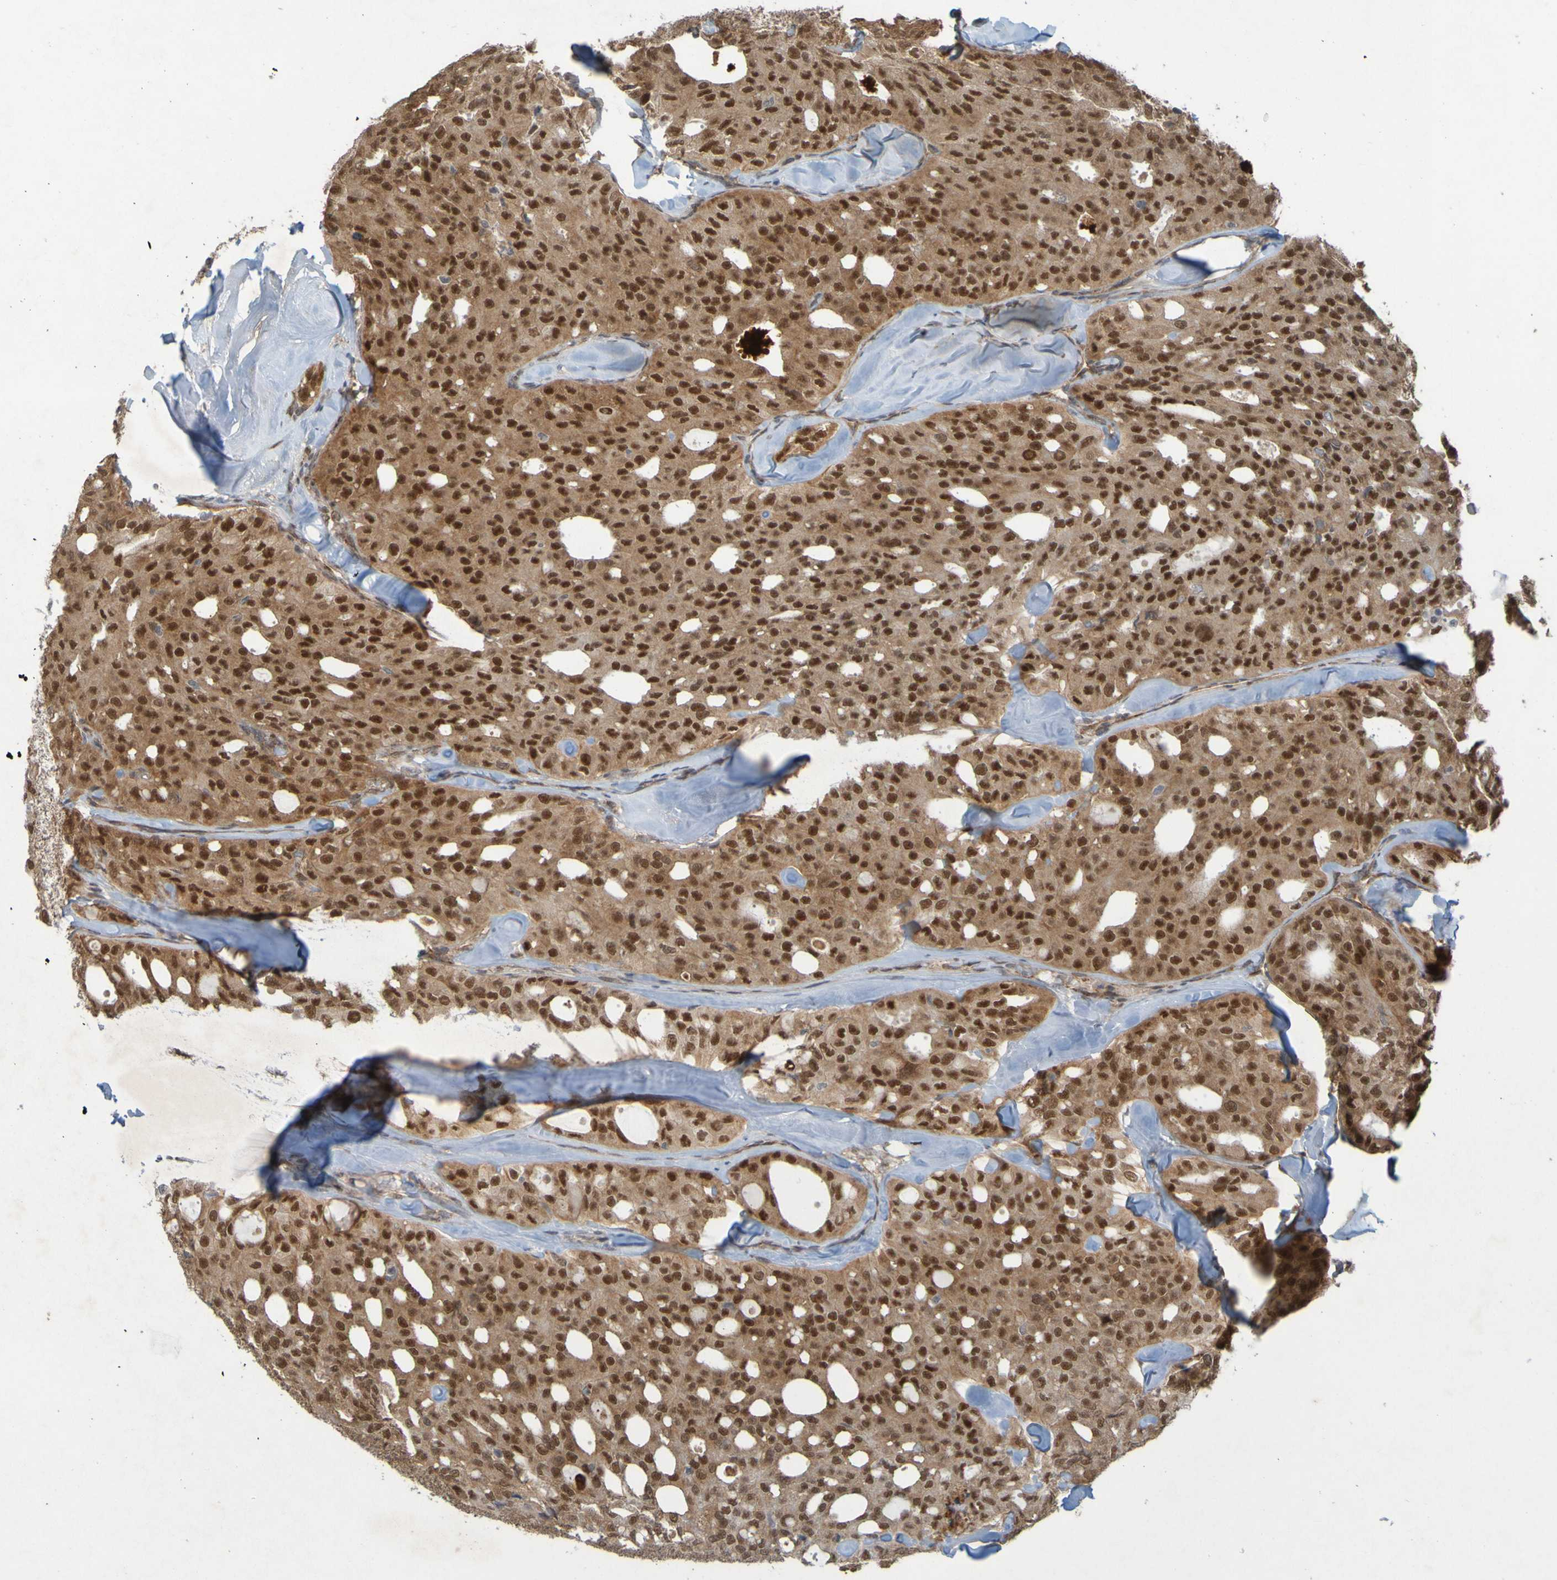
{"staining": {"intensity": "strong", "quantity": ">75%", "location": "cytoplasmic/membranous,nuclear"}, "tissue": "thyroid cancer", "cell_type": "Tumor cells", "image_type": "cancer", "snomed": [{"axis": "morphology", "description": "Follicular adenoma carcinoma, NOS"}, {"axis": "topography", "description": "Thyroid gland"}], "caption": "The image exhibits a brown stain indicating the presence of a protein in the cytoplasmic/membranous and nuclear of tumor cells in follicular adenoma carcinoma (thyroid).", "gene": "MCPH1", "patient": {"sex": "male", "age": 75}}